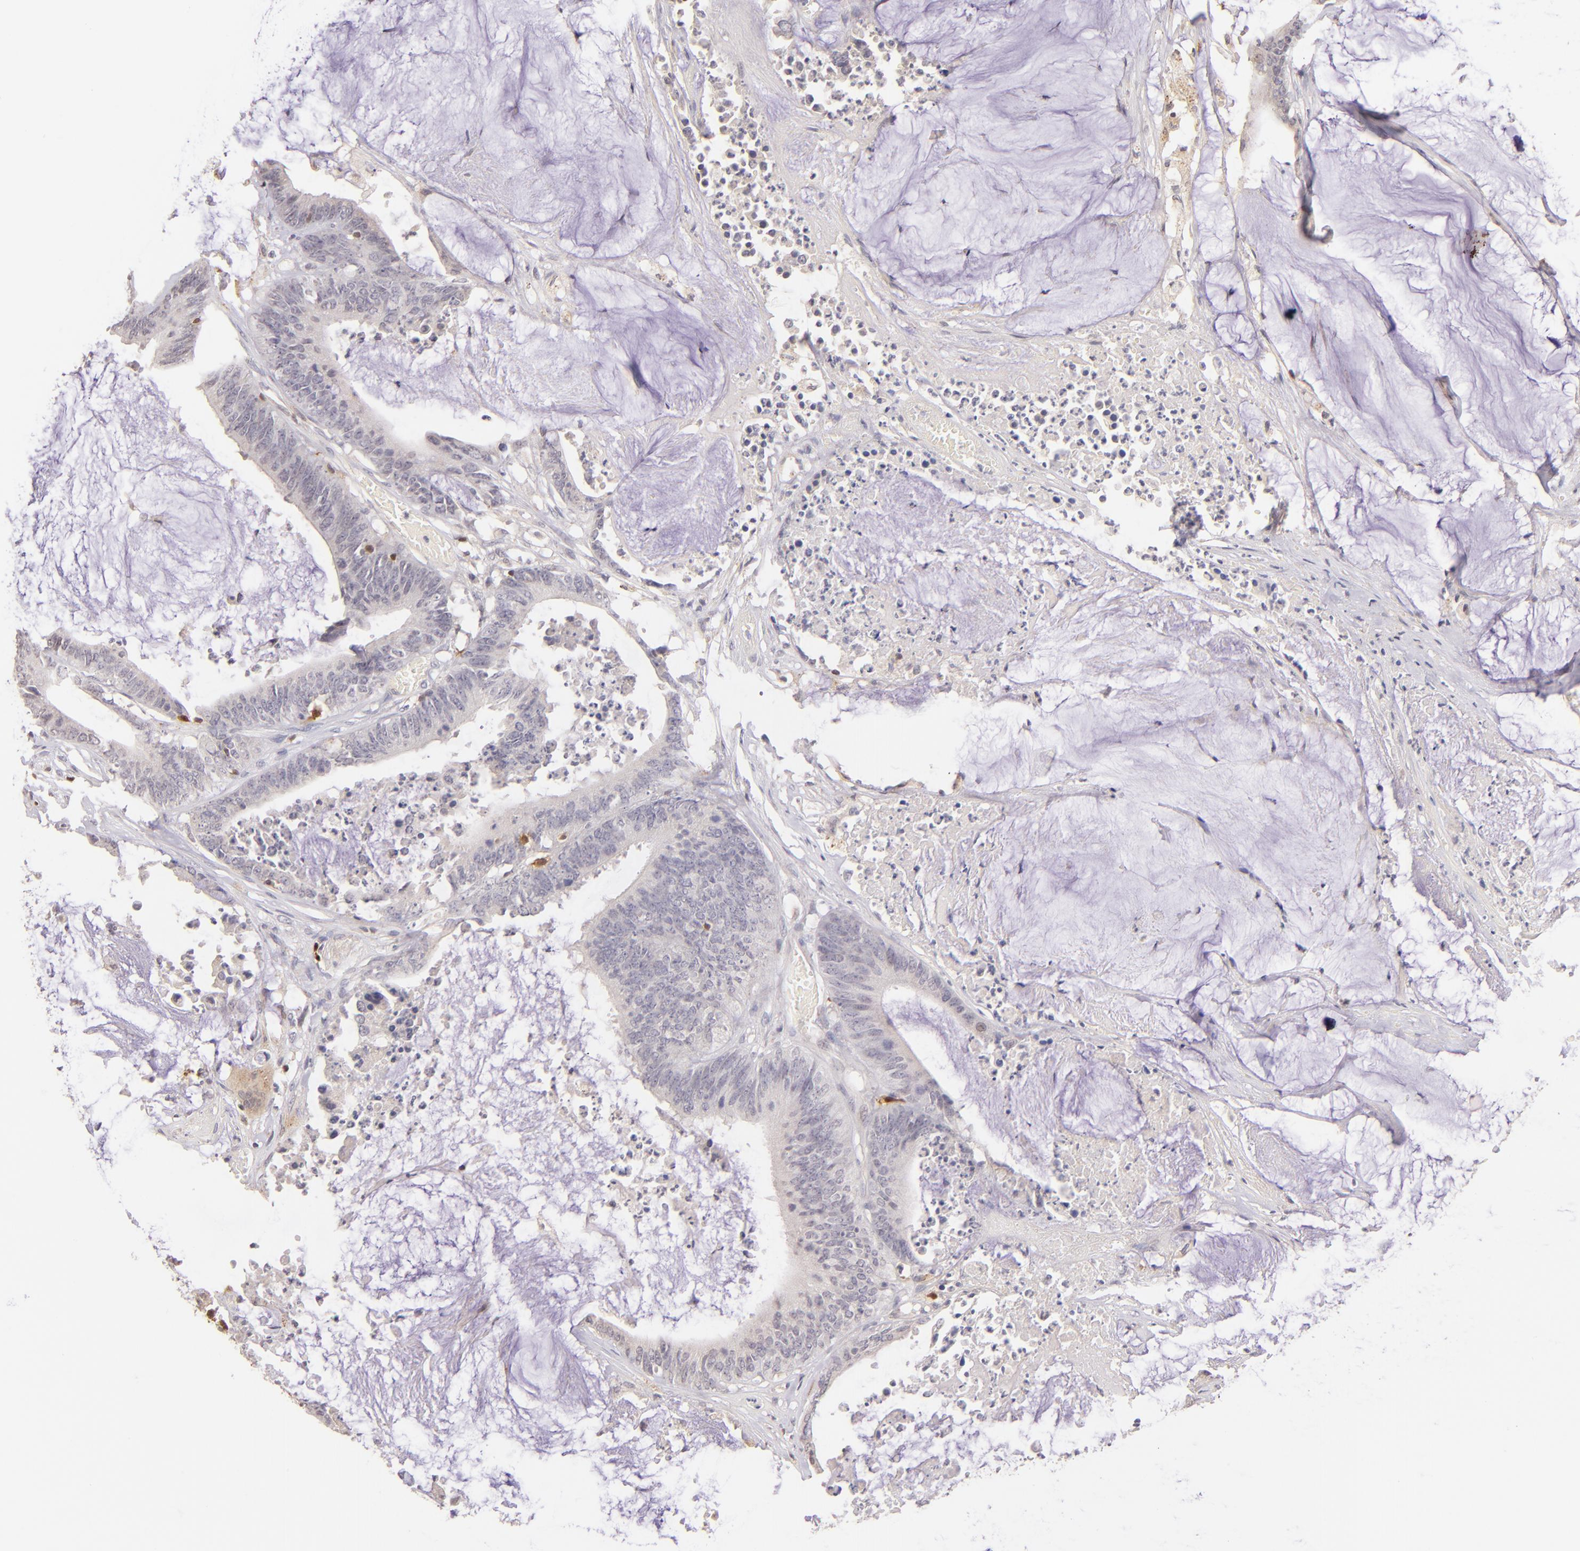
{"staining": {"intensity": "negative", "quantity": "none", "location": "none"}, "tissue": "colorectal cancer", "cell_type": "Tumor cells", "image_type": "cancer", "snomed": [{"axis": "morphology", "description": "Adenocarcinoma, NOS"}, {"axis": "topography", "description": "Rectum"}], "caption": "Colorectal cancer (adenocarcinoma) stained for a protein using immunohistochemistry (IHC) displays no staining tumor cells.", "gene": "ZAP70", "patient": {"sex": "female", "age": 66}}